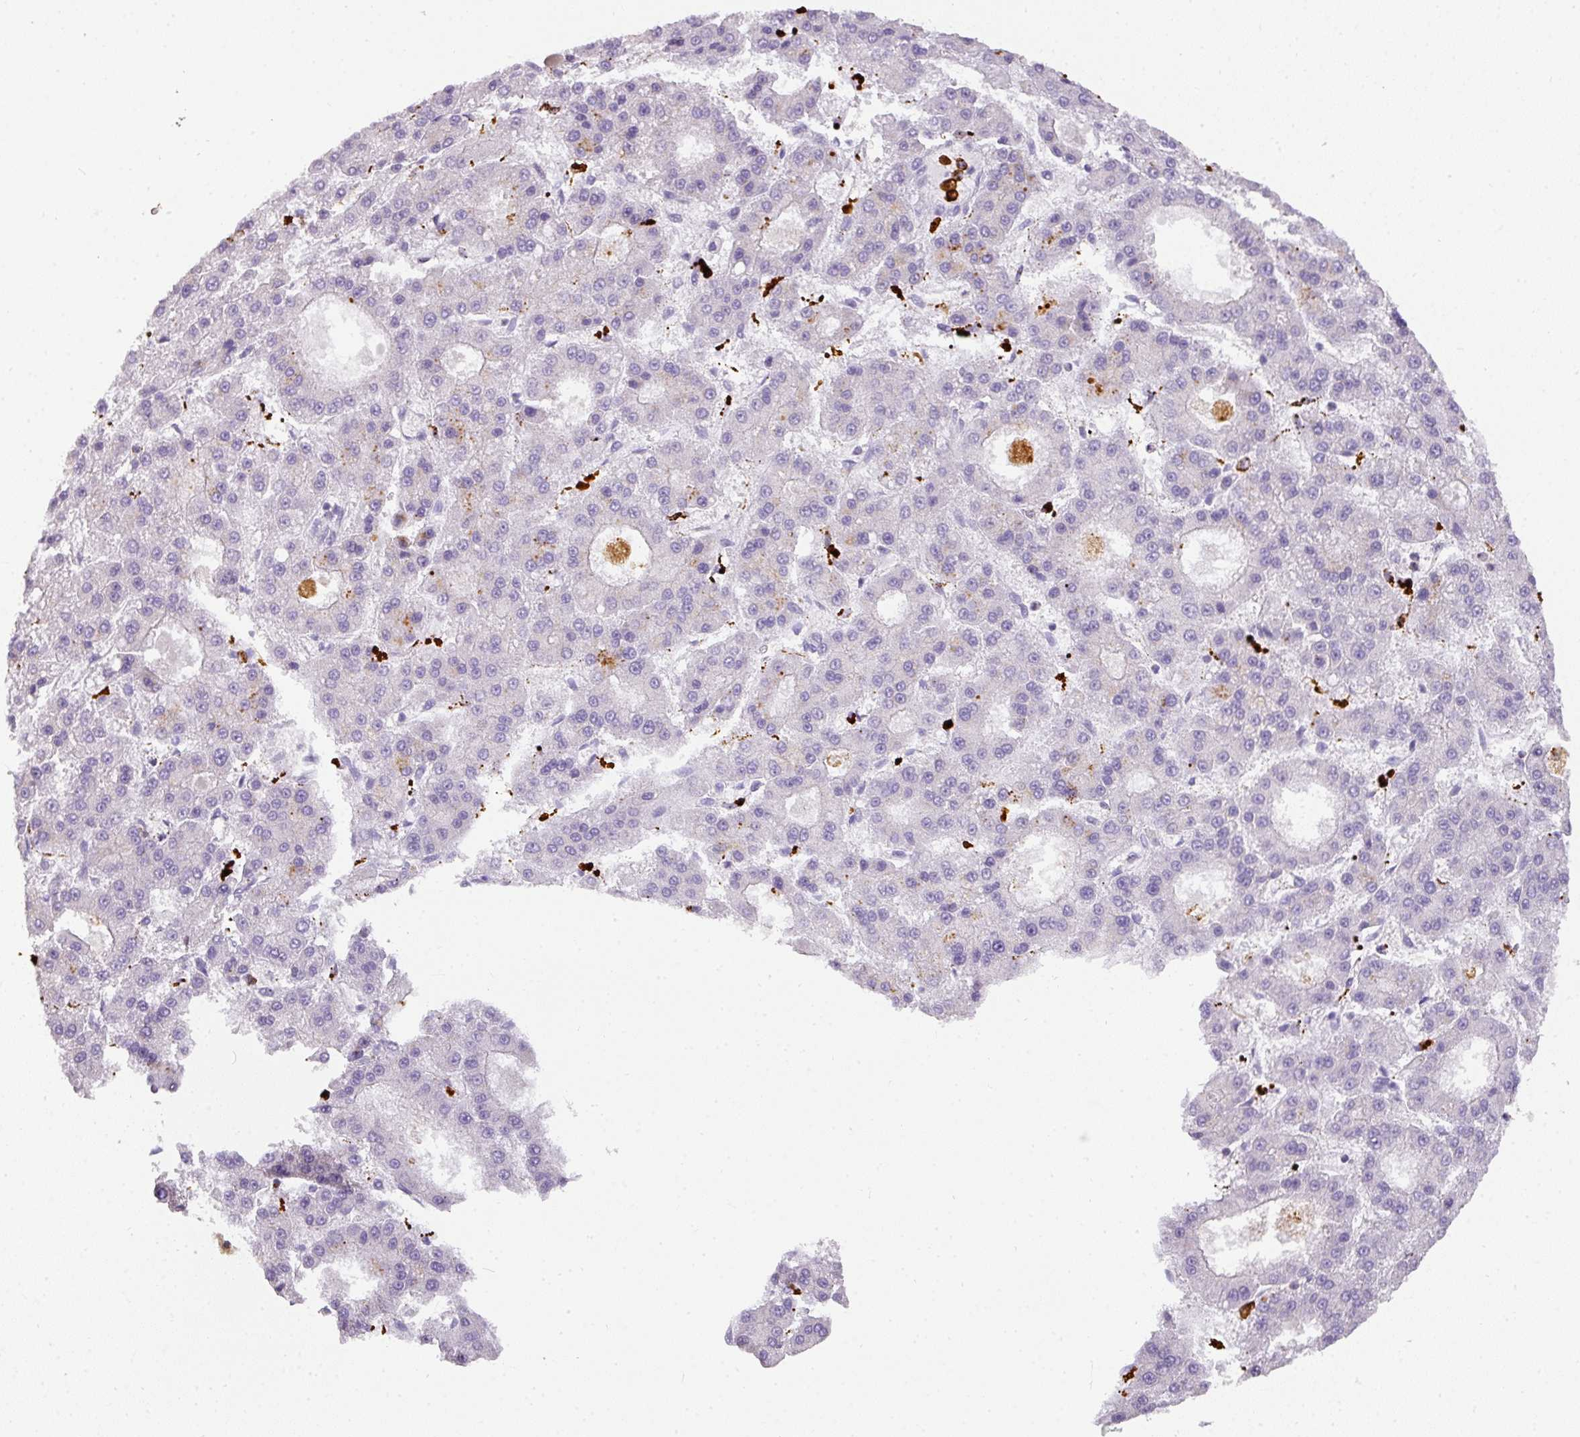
{"staining": {"intensity": "negative", "quantity": "none", "location": "none"}, "tissue": "liver cancer", "cell_type": "Tumor cells", "image_type": "cancer", "snomed": [{"axis": "morphology", "description": "Carcinoma, Hepatocellular, NOS"}, {"axis": "topography", "description": "Liver"}], "caption": "Immunohistochemistry of human liver hepatocellular carcinoma shows no staining in tumor cells.", "gene": "MMACHC", "patient": {"sex": "male", "age": 70}}